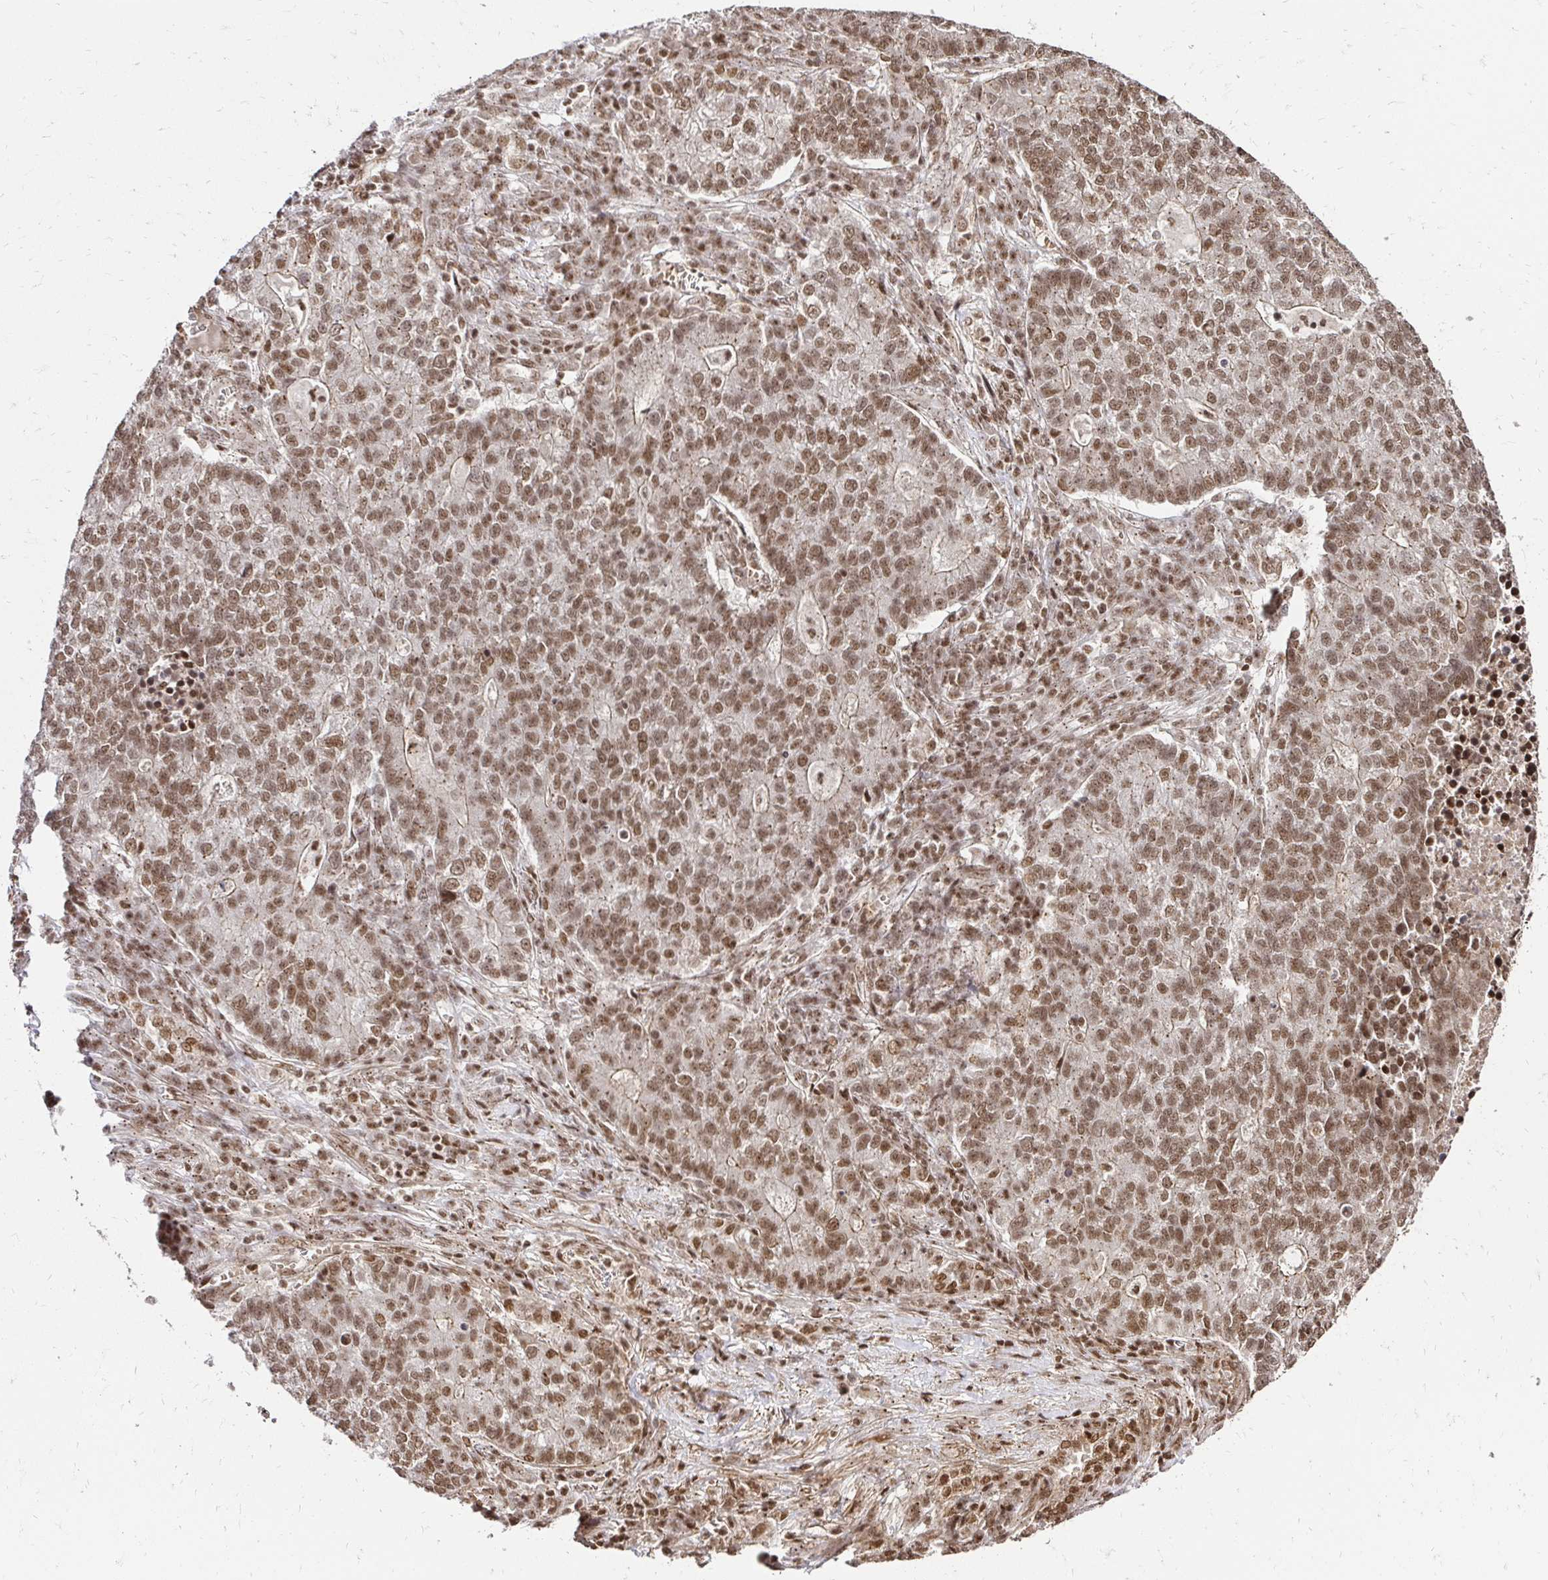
{"staining": {"intensity": "moderate", "quantity": ">75%", "location": "nuclear"}, "tissue": "lung cancer", "cell_type": "Tumor cells", "image_type": "cancer", "snomed": [{"axis": "morphology", "description": "Adenocarcinoma, NOS"}, {"axis": "topography", "description": "Lung"}], "caption": "DAB (3,3'-diaminobenzidine) immunohistochemical staining of lung cancer displays moderate nuclear protein staining in approximately >75% of tumor cells.", "gene": "GLYR1", "patient": {"sex": "male", "age": 57}}